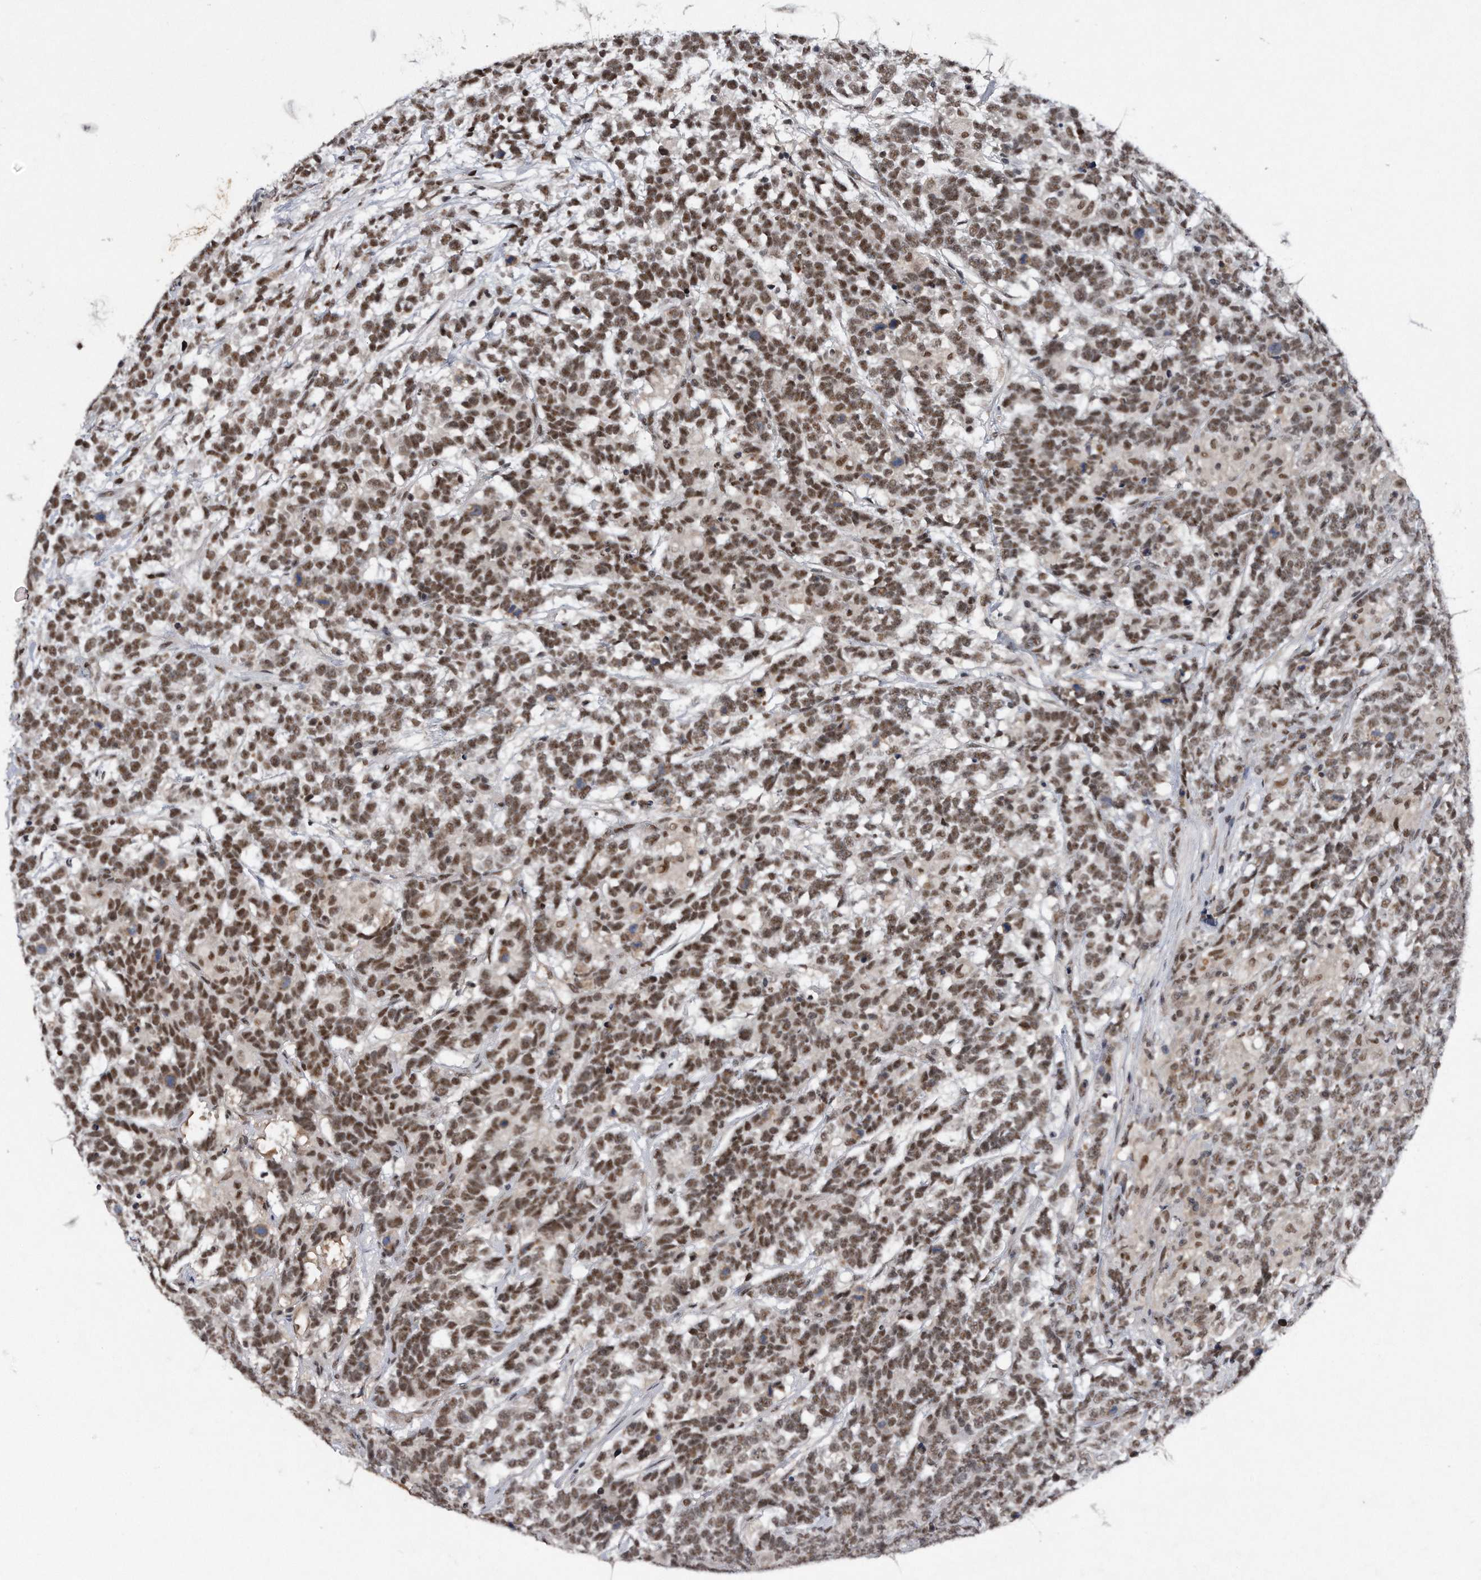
{"staining": {"intensity": "moderate", "quantity": ">75%", "location": "nuclear"}, "tissue": "testis cancer", "cell_type": "Tumor cells", "image_type": "cancer", "snomed": [{"axis": "morphology", "description": "Carcinoma, Embryonal, NOS"}, {"axis": "topography", "description": "Testis"}], "caption": "Tumor cells reveal moderate nuclear positivity in approximately >75% of cells in embryonal carcinoma (testis). (DAB (3,3'-diaminobenzidine) IHC with brightfield microscopy, high magnification).", "gene": "VIRMA", "patient": {"sex": "male", "age": 26}}